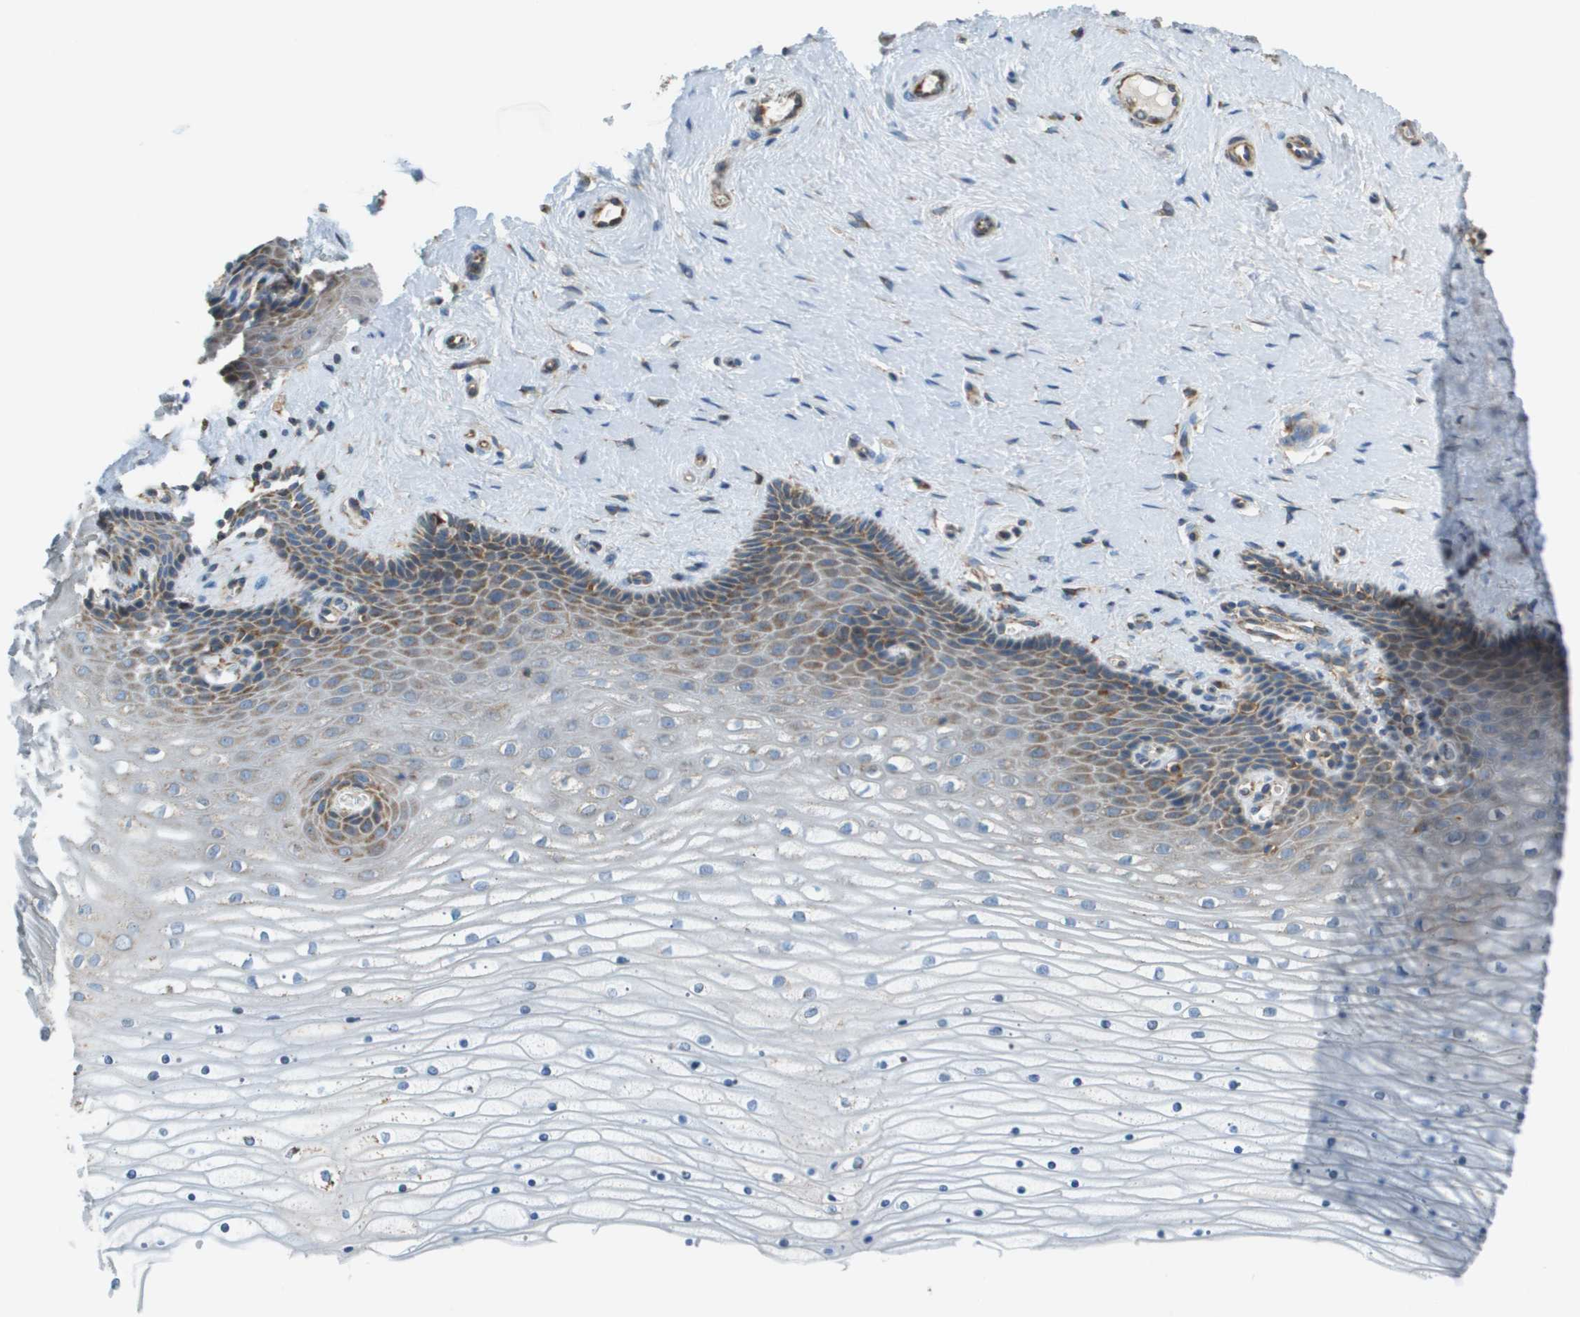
{"staining": {"intensity": "moderate", "quantity": ">75%", "location": "cytoplasmic/membranous"}, "tissue": "cervix", "cell_type": "Glandular cells", "image_type": "normal", "snomed": [{"axis": "morphology", "description": "Normal tissue, NOS"}, {"axis": "topography", "description": "Cervix"}], "caption": "Glandular cells reveal moderate cytoplasmic/membranous expression in approximately >75% of cells in unremarkable cervix.", "gene": "TAOK3", "patient": {"sex": "female", "age": 39}}